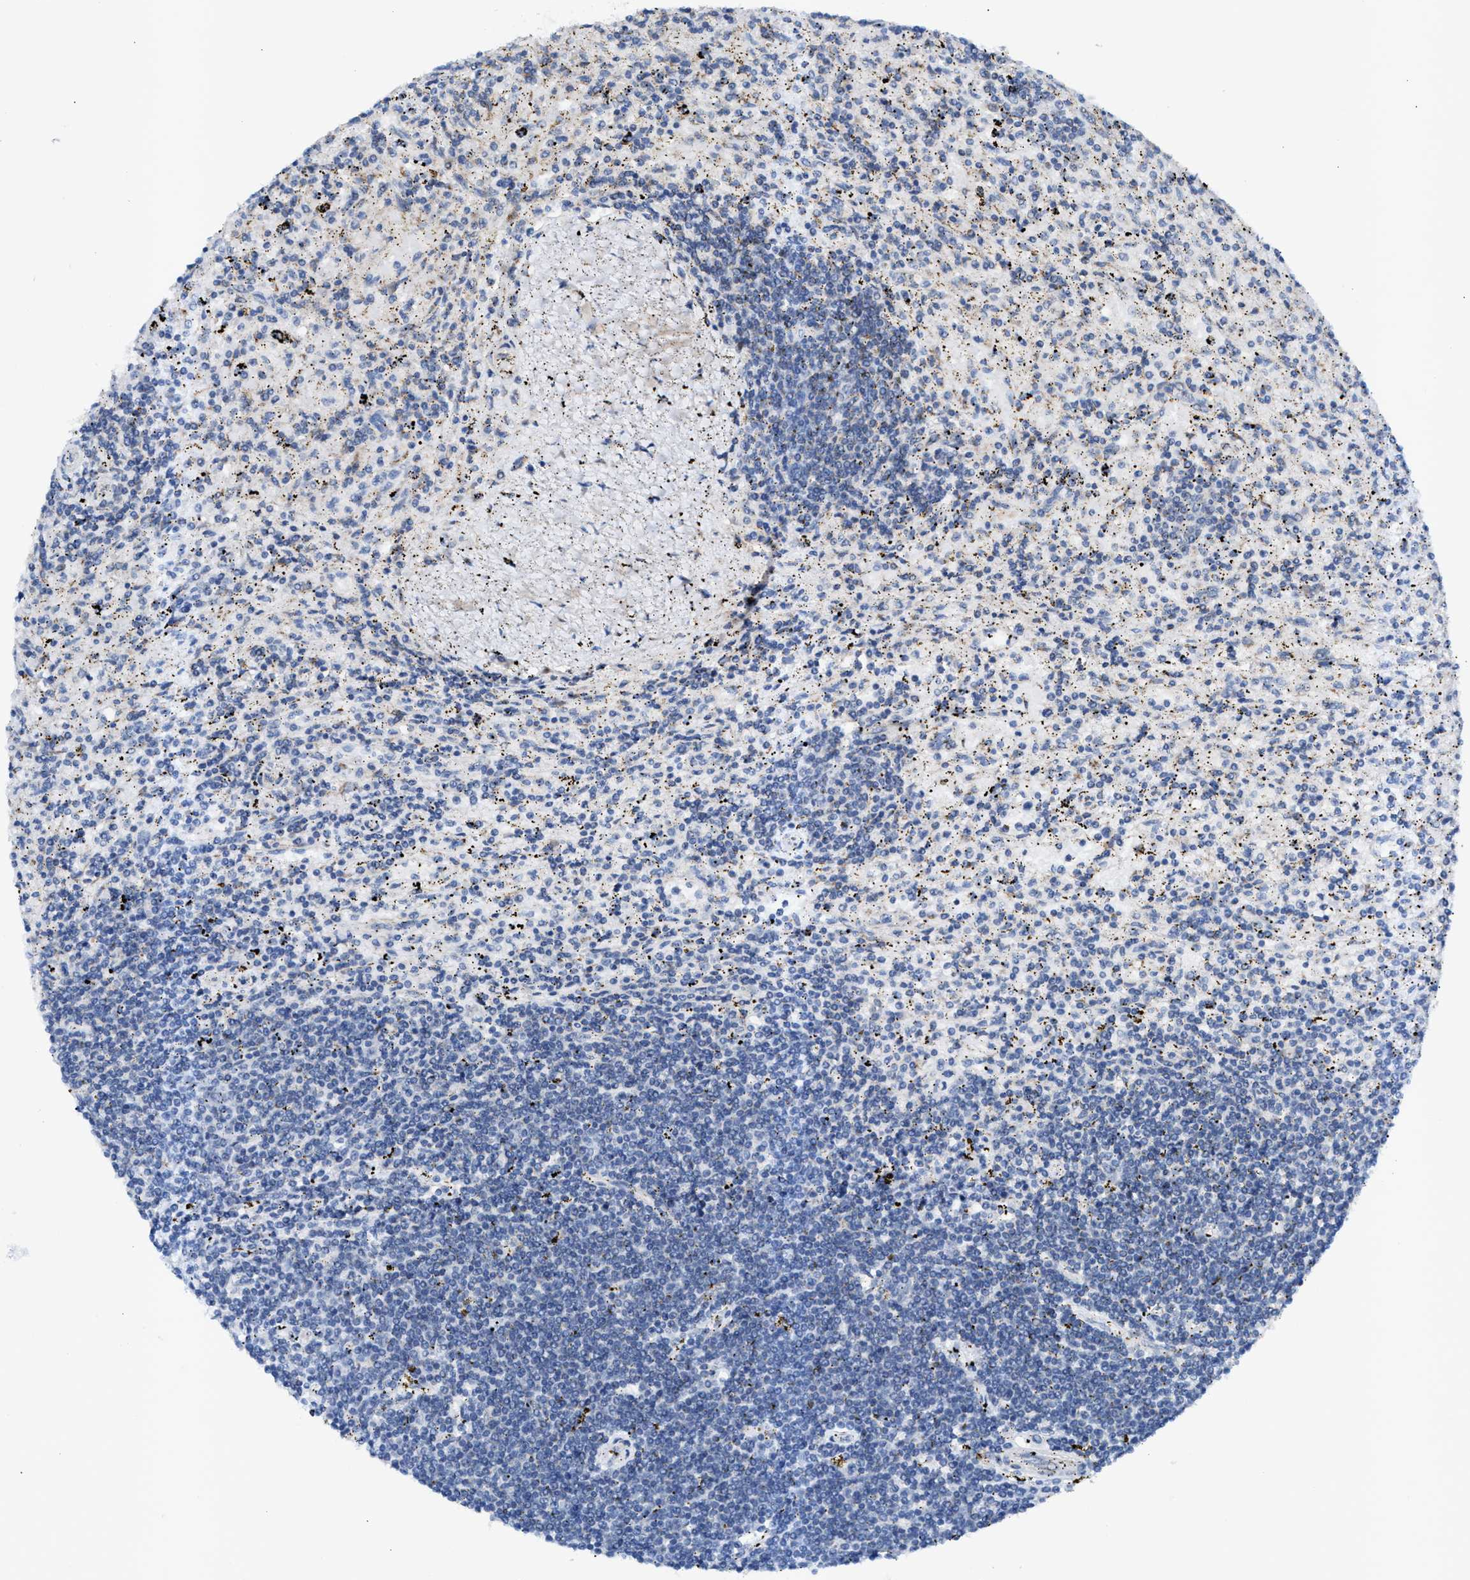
{"staining": {"intensity": "negative", "quantity": "none", "location": "none"}, "tissue": "lymphoma", "cell_type": "Tumor cells", "image_type": "cancer", "snomed": [{"axis": "morphology", "description": "Malignant lymphoma, non-Hodgkin's type, Low grade"}, {"axis": "topography", "description": "Spleen"}], "caption": "High power microscopy image of an immunohistochemistry (IHC) image of lymphoma, revealing no significant staining in tumor cells.", "gene": "JAG1", "patient": {"sex": "male", "age": 76}}